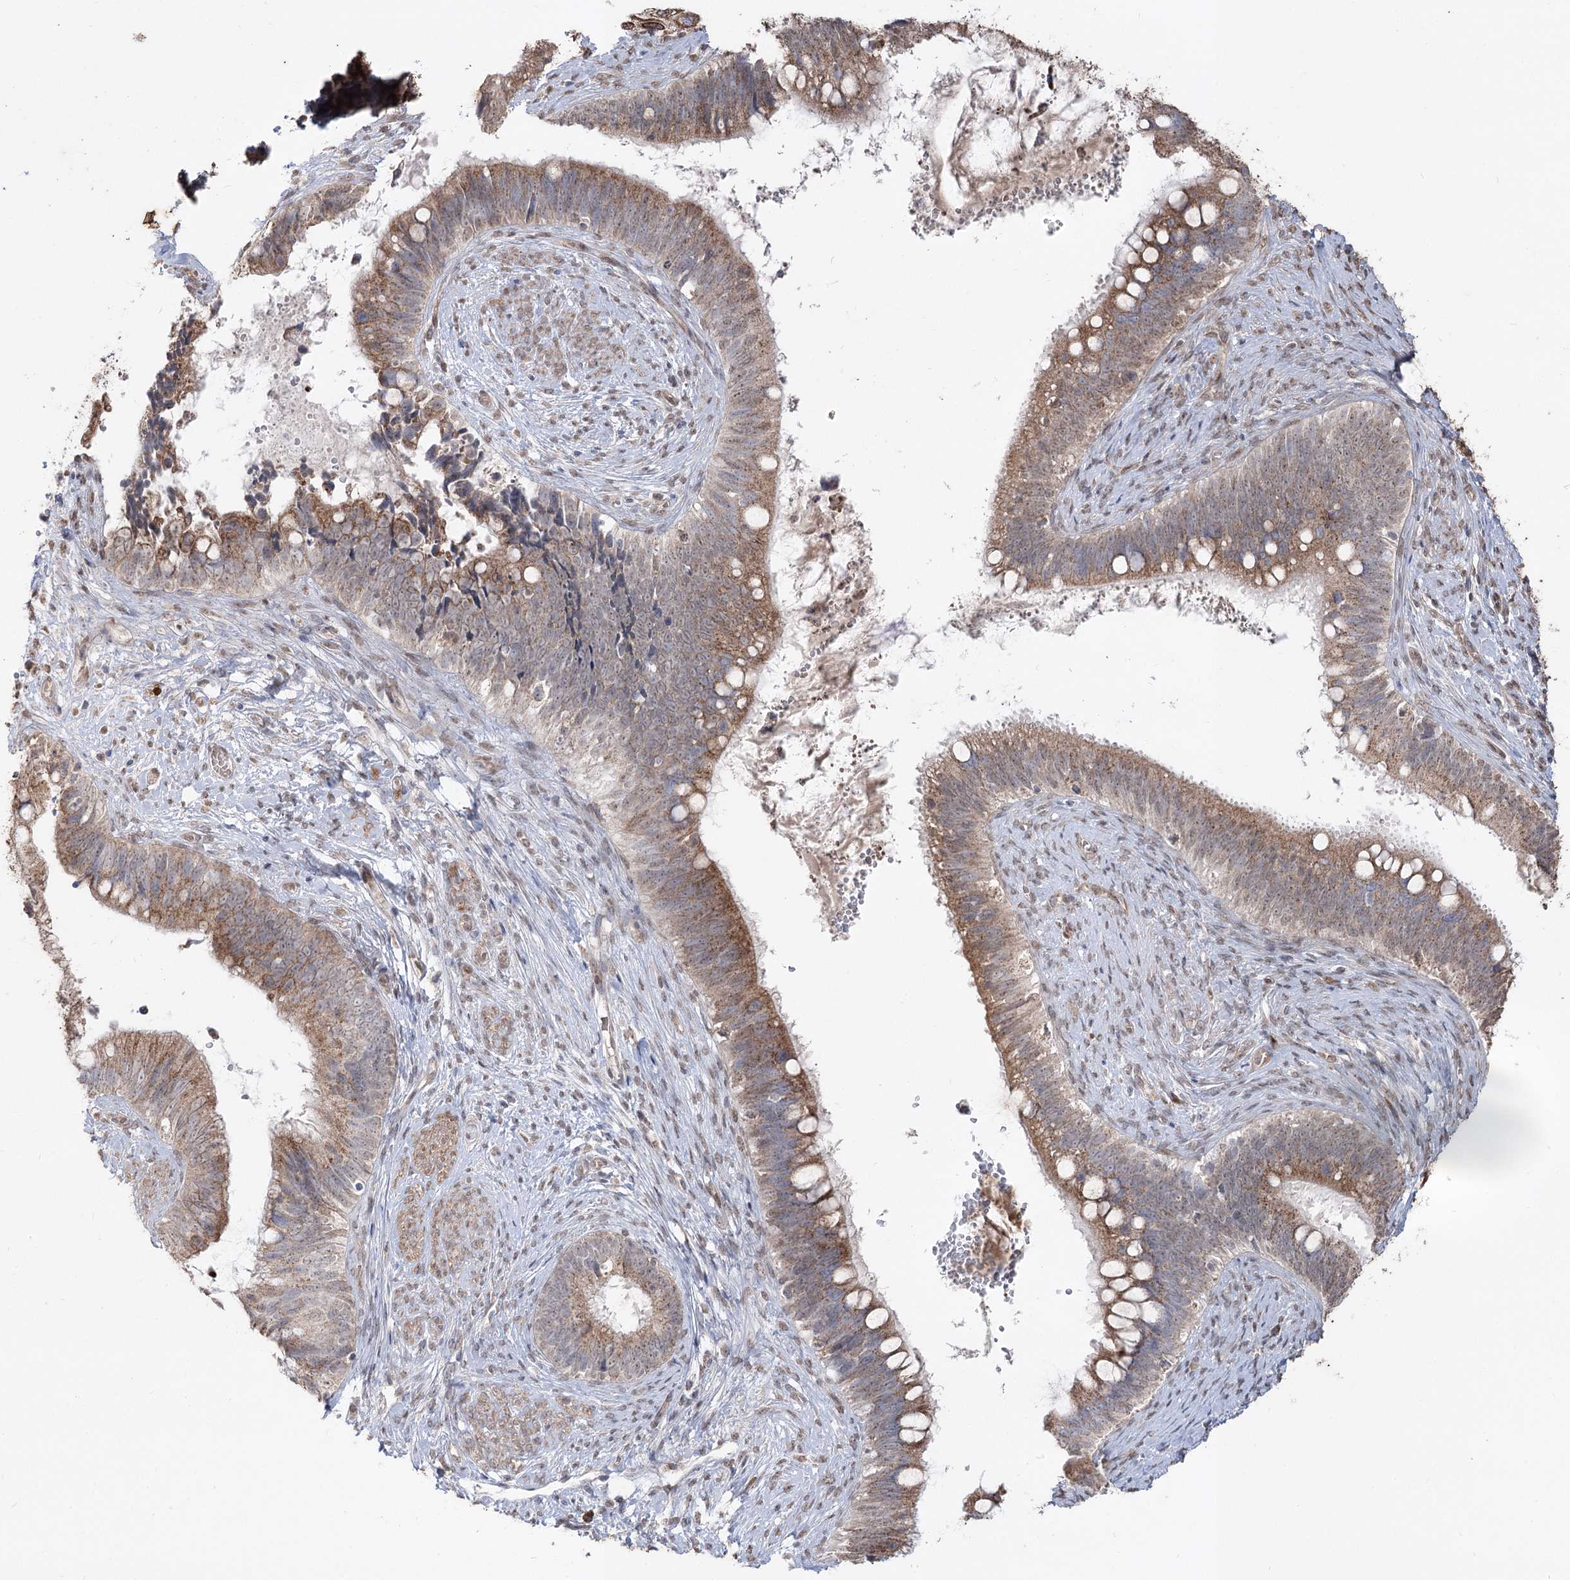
{"staining": {"intensity": "moderate", "quantity": ">75%", "location": "cytoplasmic/membranous"}, "tissue": "cervical cancer", "cell_type": "Tumor cells", "image_type": "cancer", "snomed": [{"axis": "morphology", "description": "Adenocarcinoma, NOS"}, {"axis": "topography", "description": "Cervix"}], "caption": "Immunohistochemical staining of cervical adenocarcinoma displays moderate cytoplasmic/membranous protein positivity in about >75% of tumor cells.", "gene": "ZSCAN23", "patient": {"sex": "female", "age": 42}}